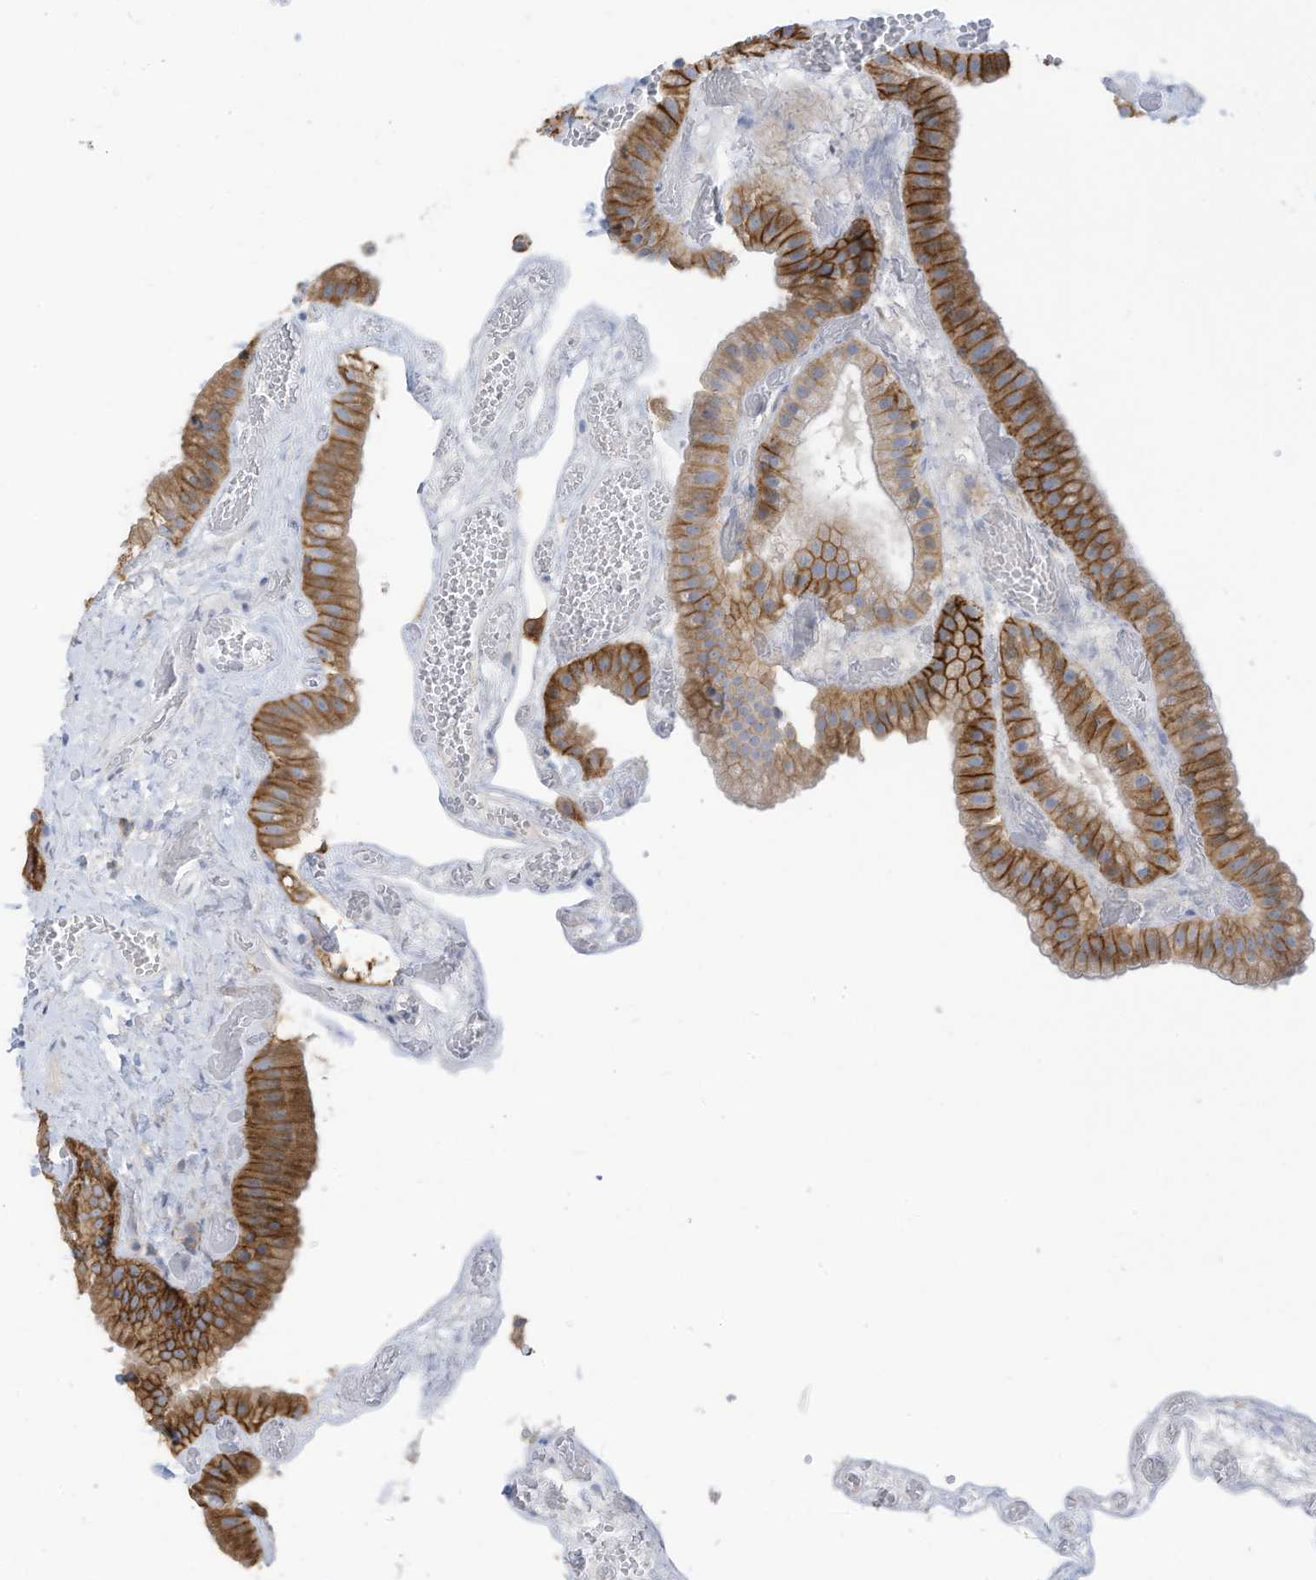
{"staining": {"intensity": "moderate", "quantity": ">75%", "location": "cytoplasmic/membranous"}, "tissue": "gallbladder", "cell_type": "Glandular cells", "image_type": "normal", "snomed": [{"axis": "morphology", "description": "Normal tissue, NOS"}, {"axis": "topography", "description": "Gallbladder"}], "caption": "Glandular cells demonstrate medium levels of moderate cytoplasmic/membranous expression in about >75% of cells in normal gallbladder. The staining was performed using DAB to visualize the protein expression in brown, while the nuclei were stained in blue with hematoxylin (Magnification: 20x).", "gene": "SLC1A5", "patient": {"sex": "female", "age": 64}}